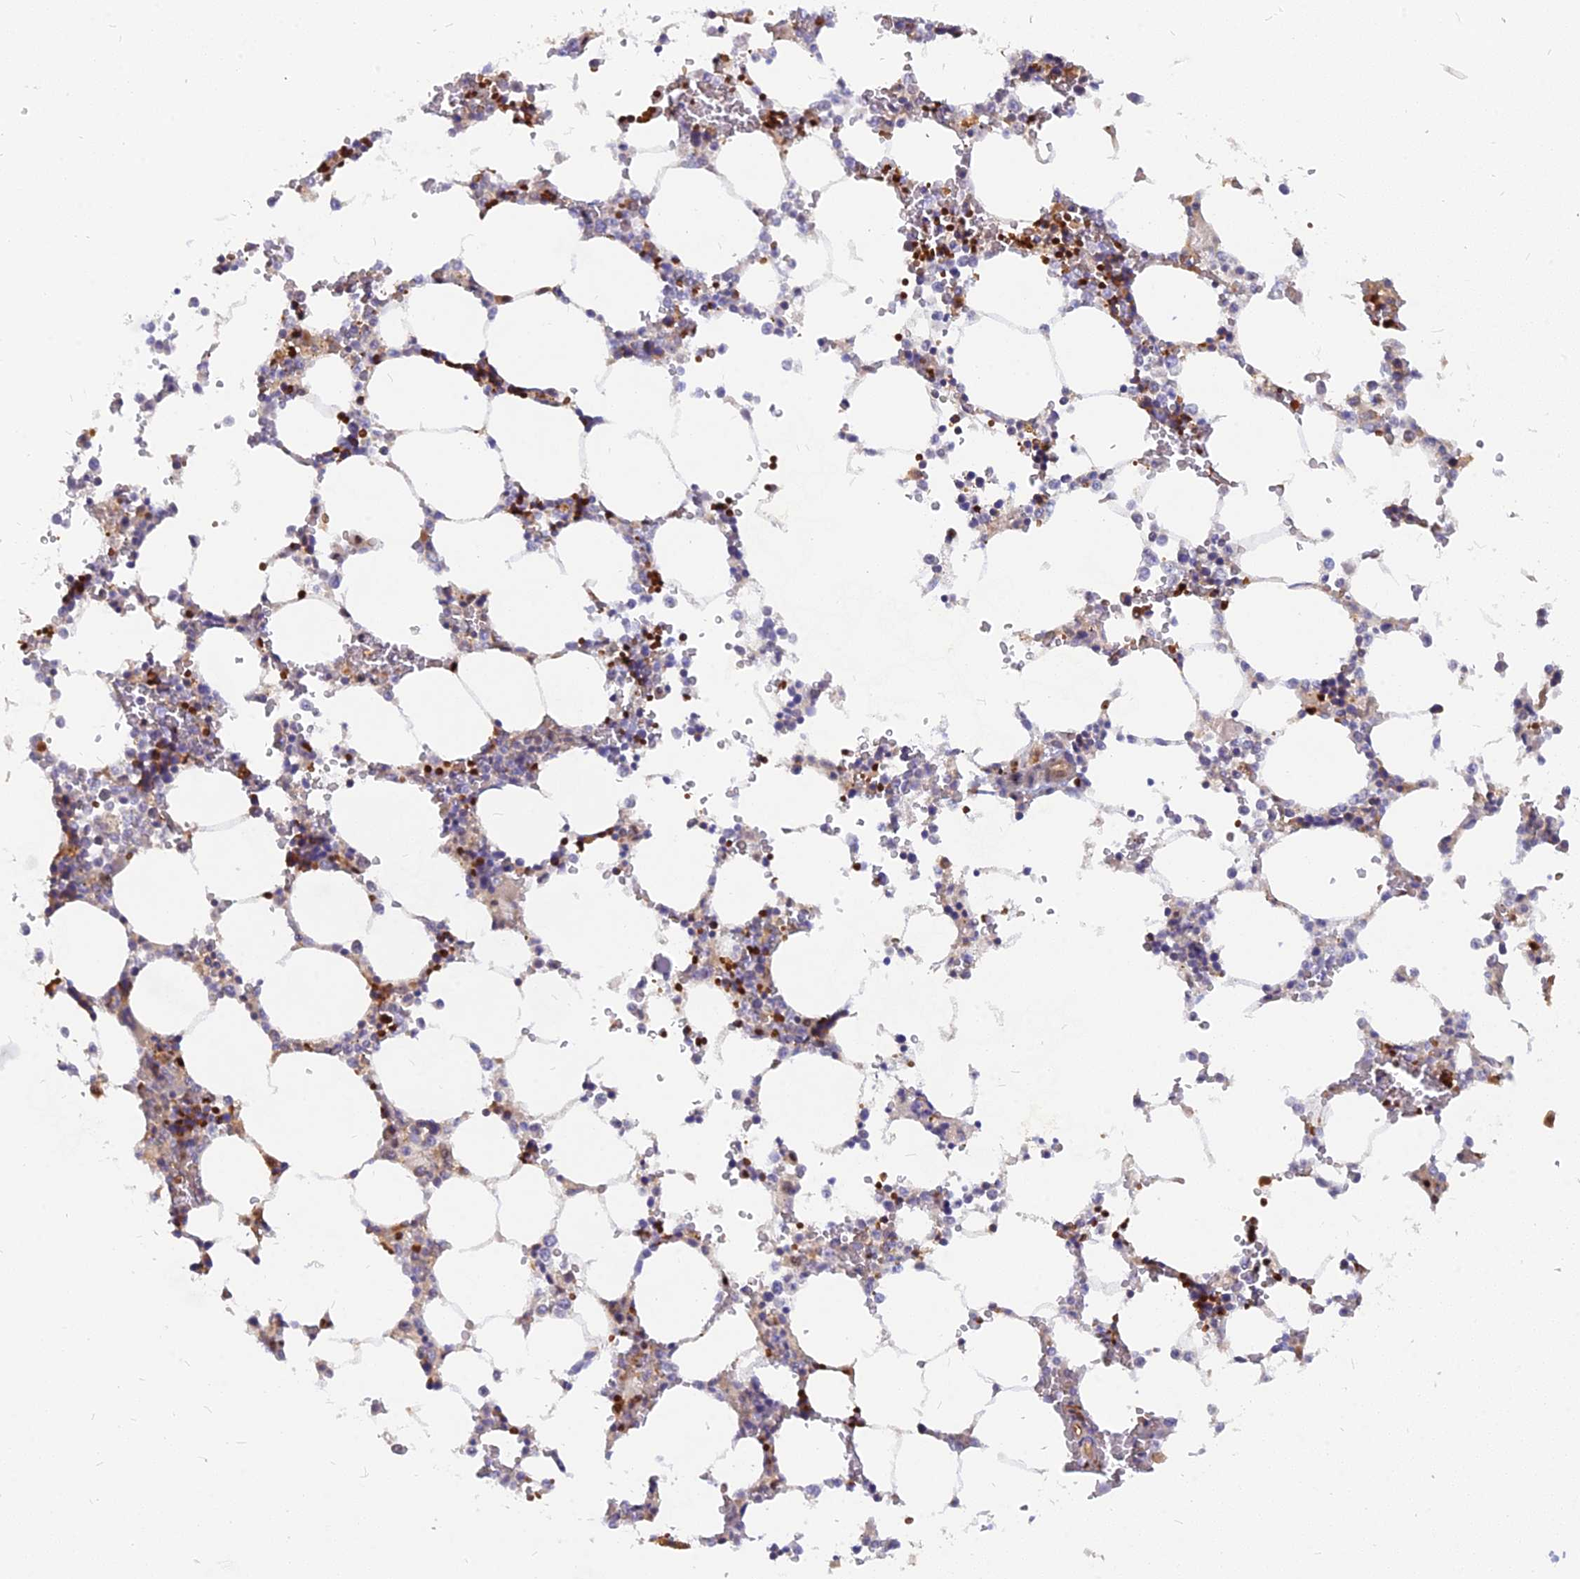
{"staining": {"intensity": "strong", "quantity": "25%-75%", "location": "cytoplasmic/membranous"}, "tissue": "bone marrow", "cell_type": "Hematopoietic cells", "image_type": "normal", "snomed": [{"axis": "morphology", "description": "Normal tissue, NOS"}, {"axis": "topography", "description": "Bone marrow"}], "caption": "Bone marrow stained with DAB immunohistochemistry demonstrates high levels of strong cytoplasmic/membranous staining in approximately 25%-75% of hematopoietic cells.", "gene": "ARL2BP", "patient": {"sex": "male", "age": 64}}